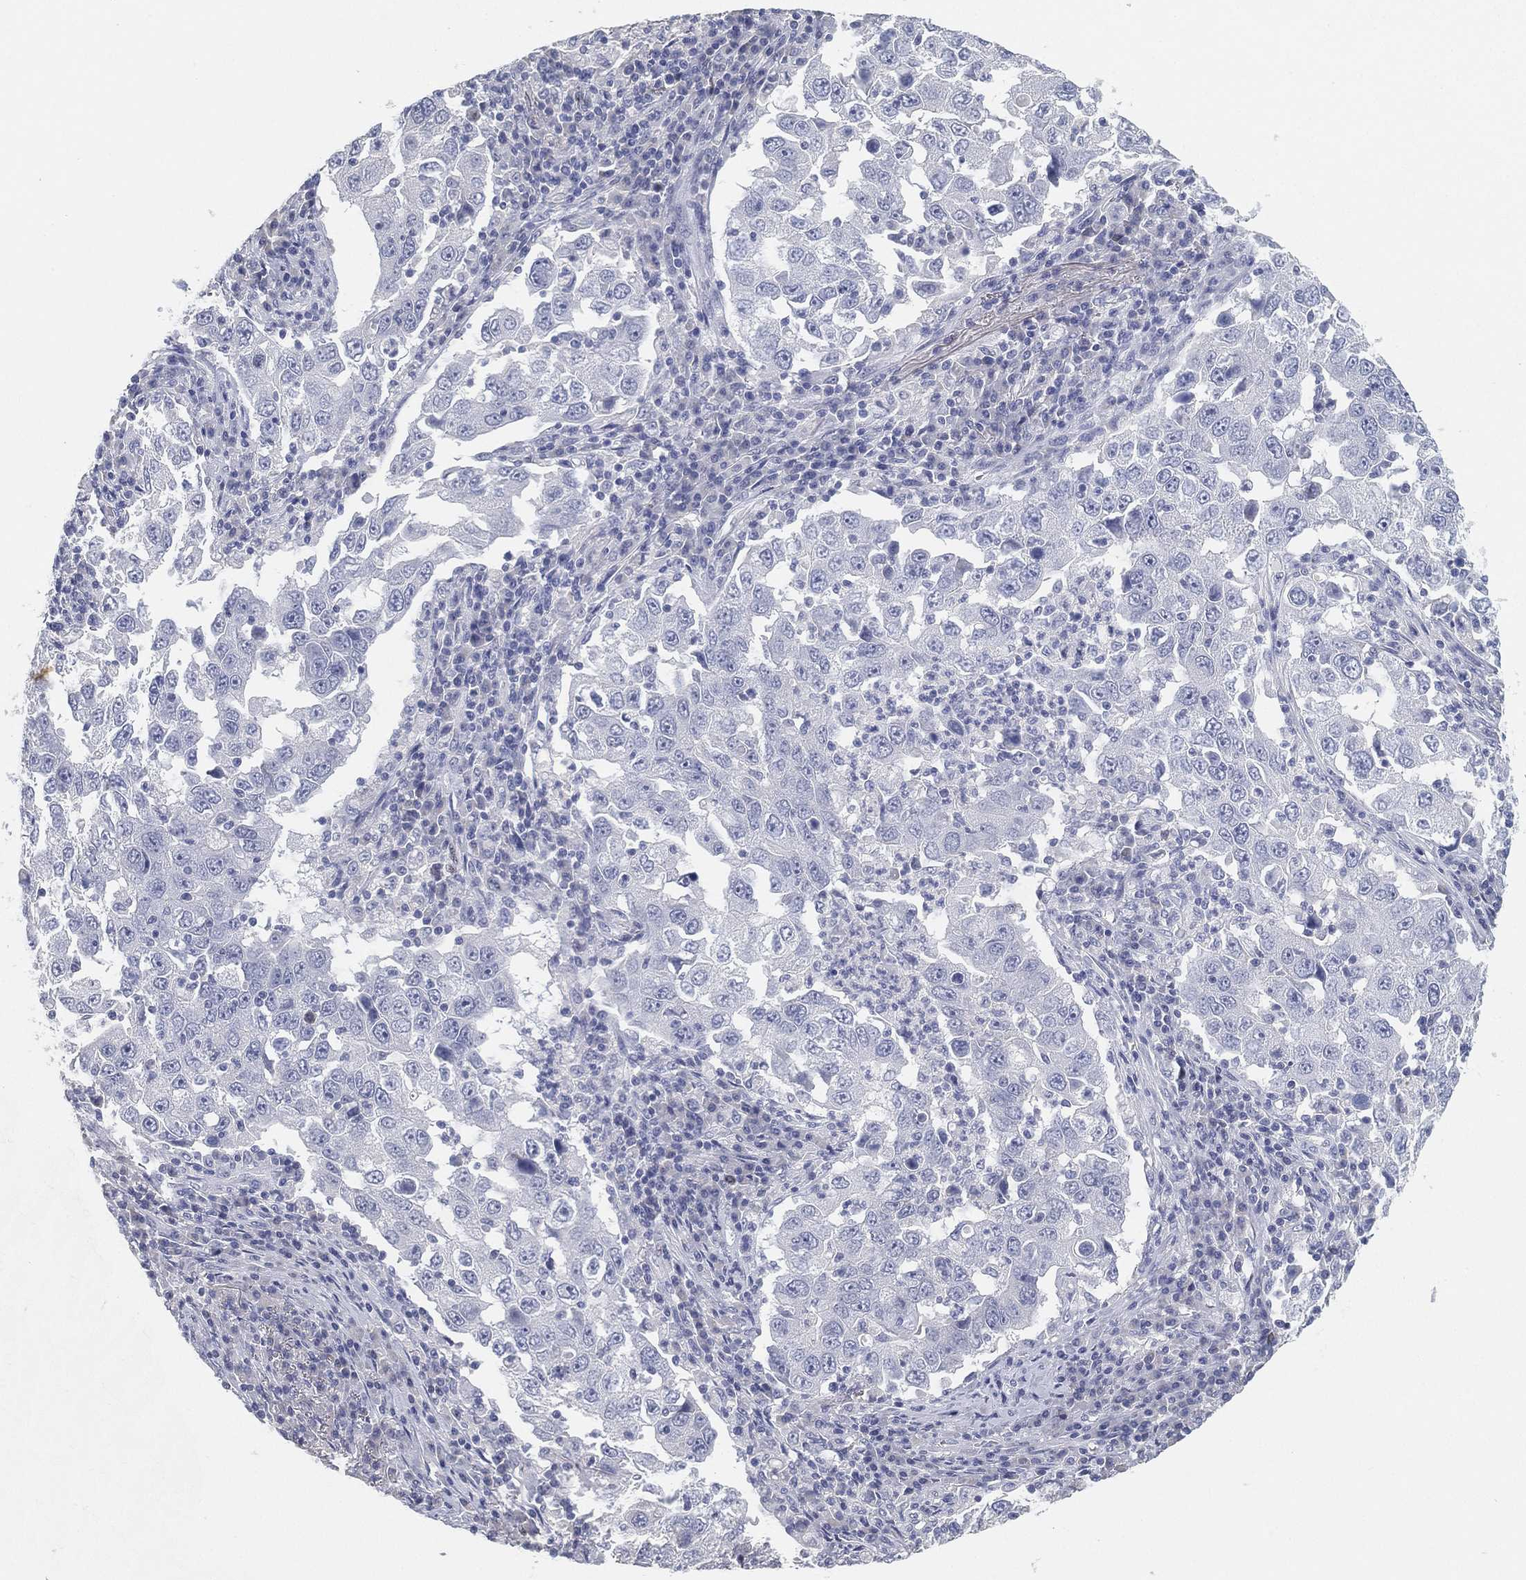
{"staining": {"intensity": "negative", "quantity": "none", "location": "none"}, "tissue": "lung cancer", "cell_type": "Tumor cells", "image_type": "cancer", "snomed": [{"axis": "morphology", "description": "Adenocarcinoma, NOS"}, {"axis": "topography", "description": "Lung"}], "caption": "This is an immunohistochemistry (IHC) photomicrograph of human adenocarcinoma (lung). There is no staining in tumor cells.", "gene": "FAM187B", "patient": {"sex": "male", "age": 73}}